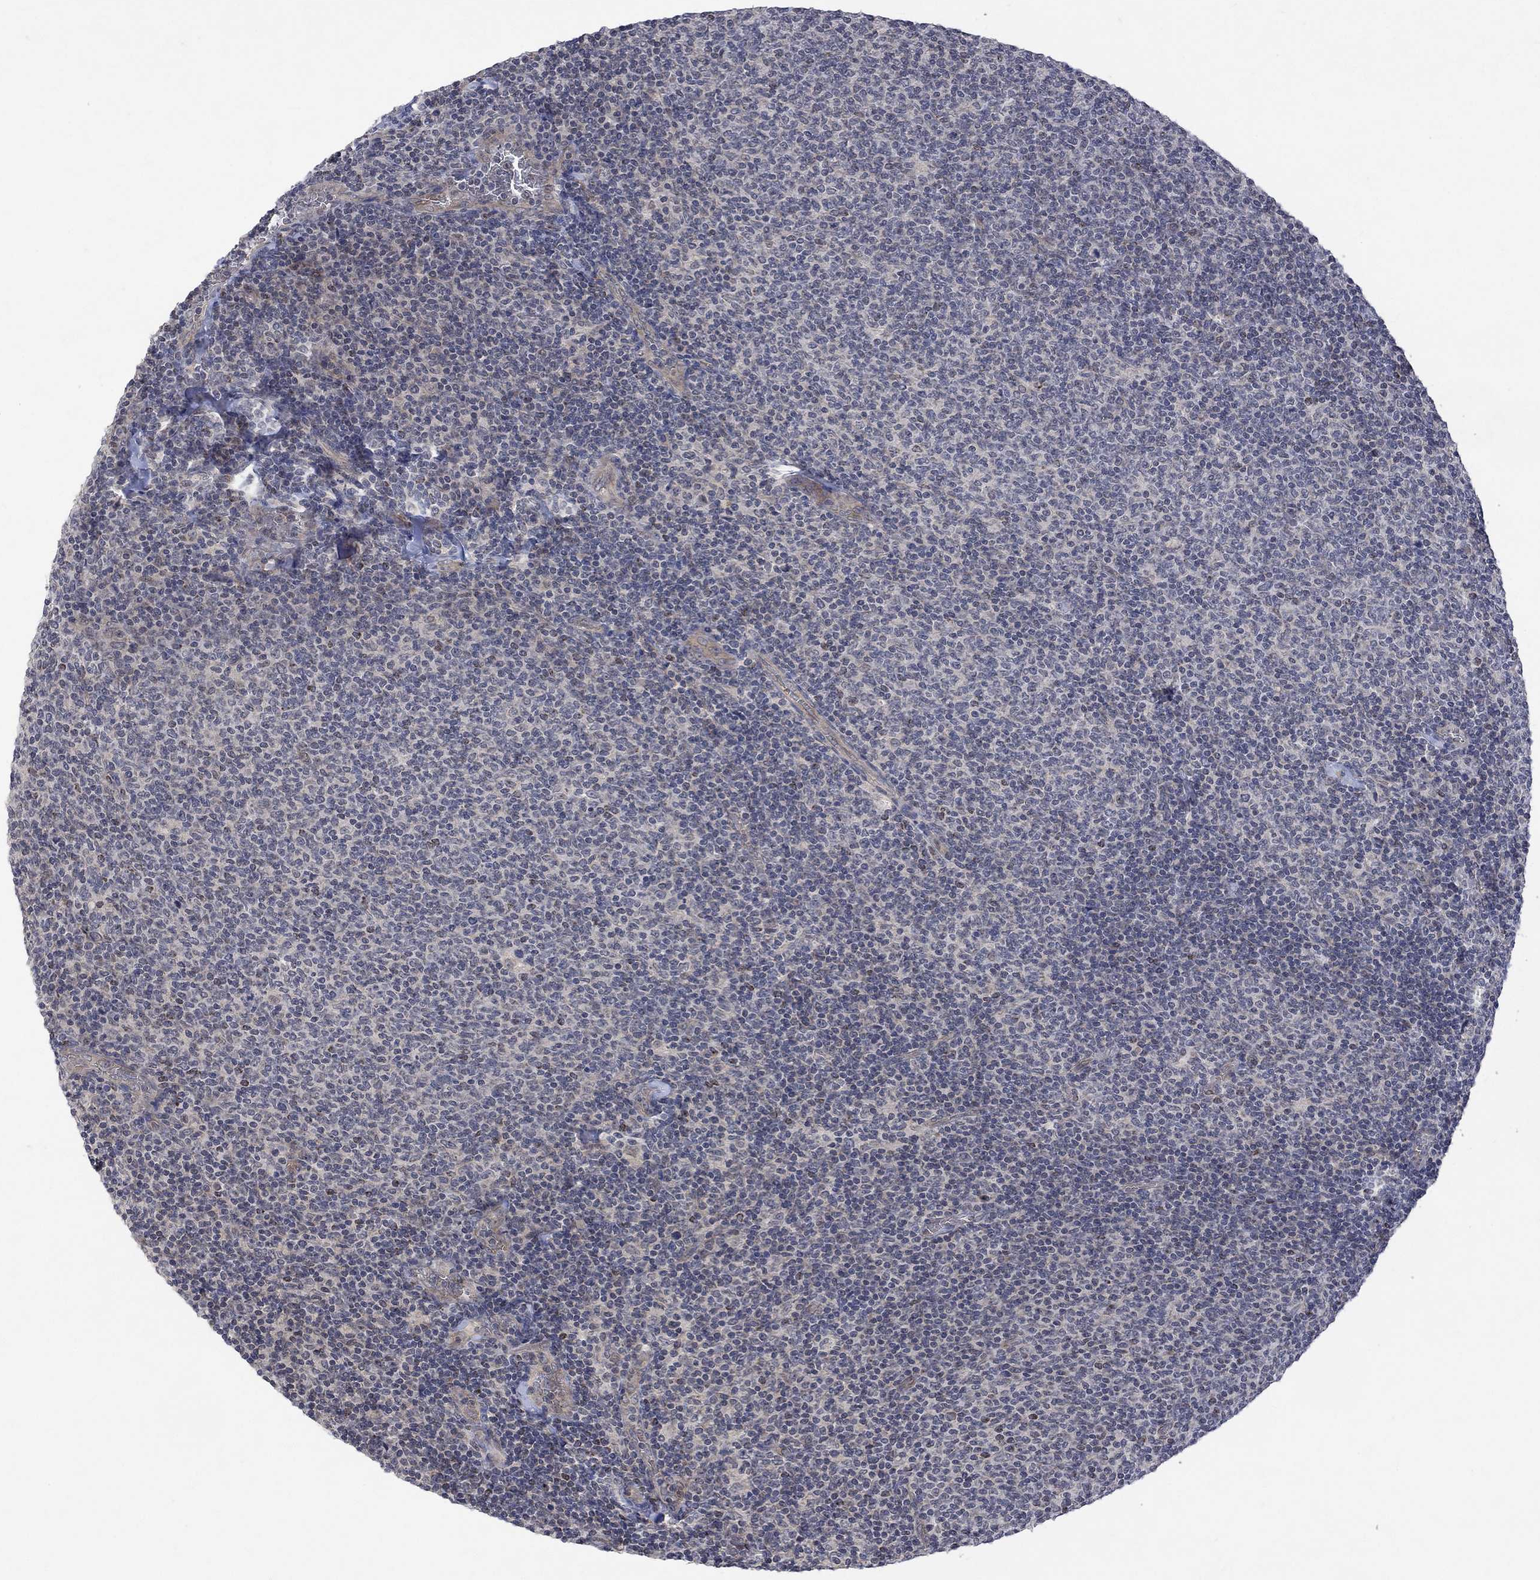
{"staining": {"intensity": "negative", "quantity": "none", "location": "none"}, "tissue": "lymphoma", "cell_type": "Tumor cells", "image_type": "cancer", "snomed": [{"axis": "morphology", "description": "Malignant lymphoma, non-Hodgkin's type, Low grade"}, {"axis": "topography", "description": "Lymph node"}], "caption": "A high-resolution histopathology image shows IHC staining of malignant lymphoma, non-Hodgkin's type (low-grade), which reveals no significant expression in tumor cells.", "gene": "GRIN2D", "patient": {"sex": "male", "age": 52}}